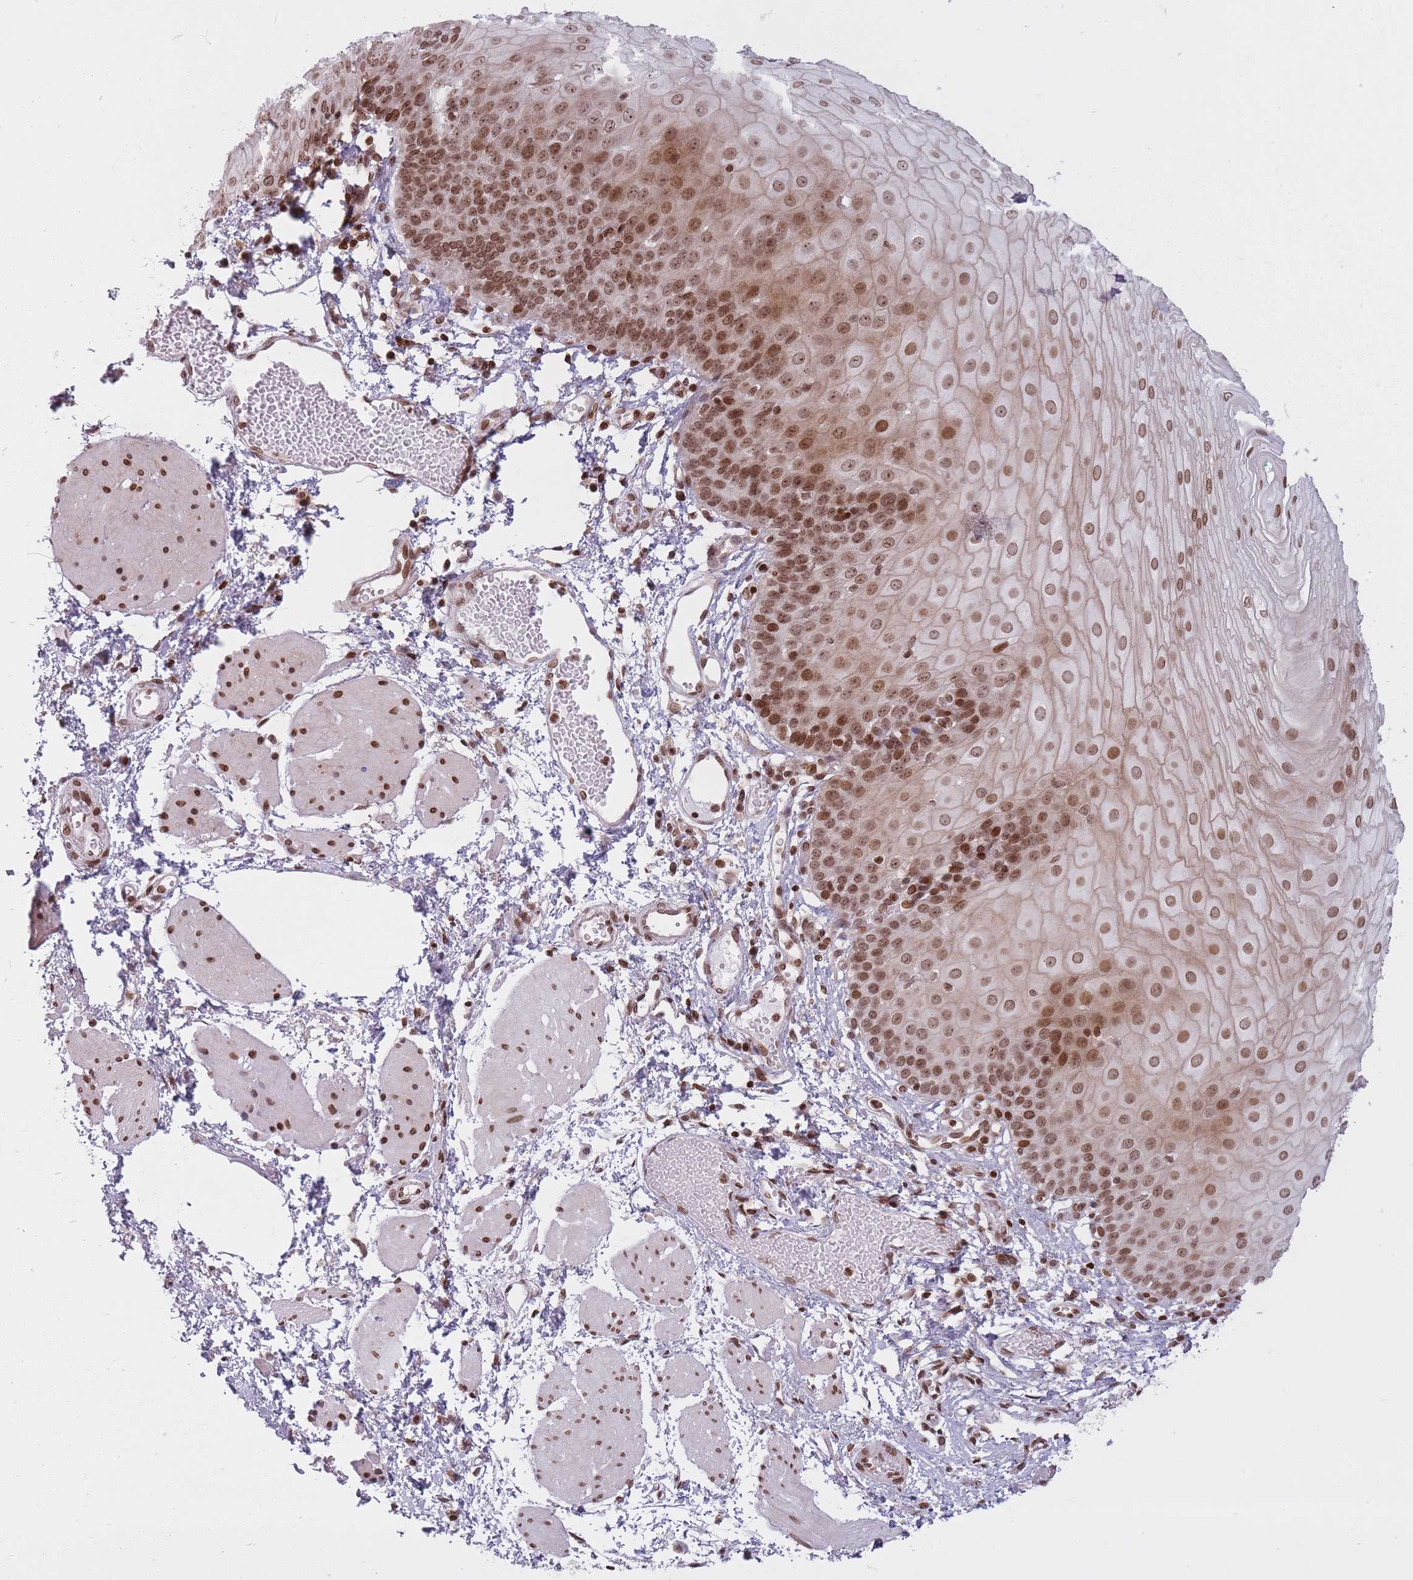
{"staining": {"intensity": "moderate", "quantity": ">75%", "location": "nuclear"}, "tissue": "esophagus", "cell_type": "Squamous epithelial cells", "image_type": "normal", "snomed": [{"axis": "morphology", "description": "Normal tissue, NOS"}, {"axis": "topography", "description": "Esophagus"}], "caption": "Immunohistochemical staining of unremarkable esophagus shows >75% levels of moderate nuclear protein staining in approximately >75% of squamous epithelial cells.", "gene": "TMC6", "patient": {"sex": "male", "age": 69}}